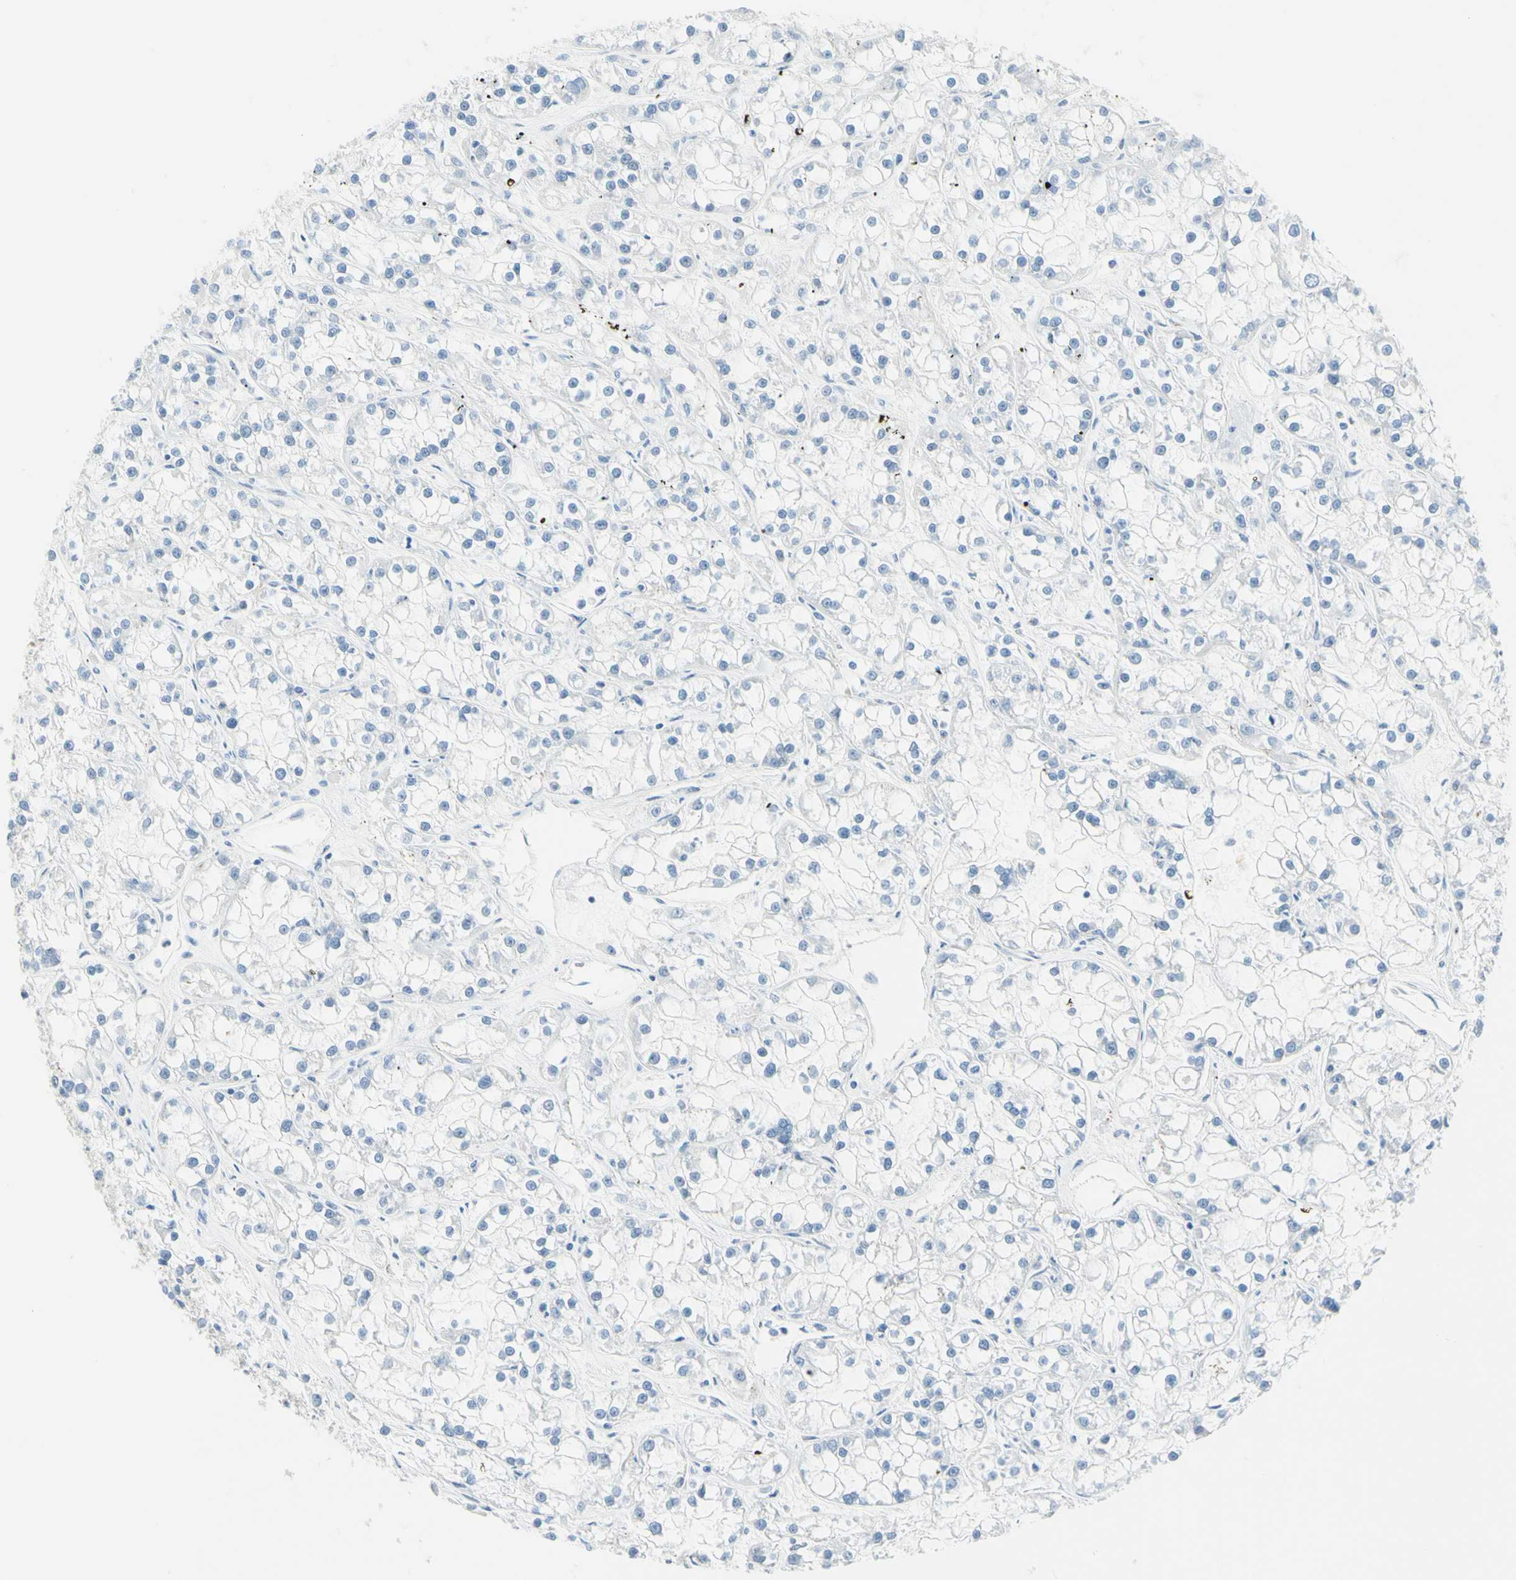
{"staining": {"intensity": "negative", "quantity": "none", "location": "none"}, "tissue": "renal cancer", "cell_type": "Tumor cells", "image_type": "cancer", "snomed": [{"axis": "morphology", "description": "Adenocarcinoma, NOS"}, {"axis": "topography", "description": "Kidney"}], "caption": "DAB immunohistochemical staining of renal cancer (adenocarcinoma) reveals no significant expression in tumor cells.", "gene": "CYSLTR1", "patient": {"sex": "female", "age": 52}}